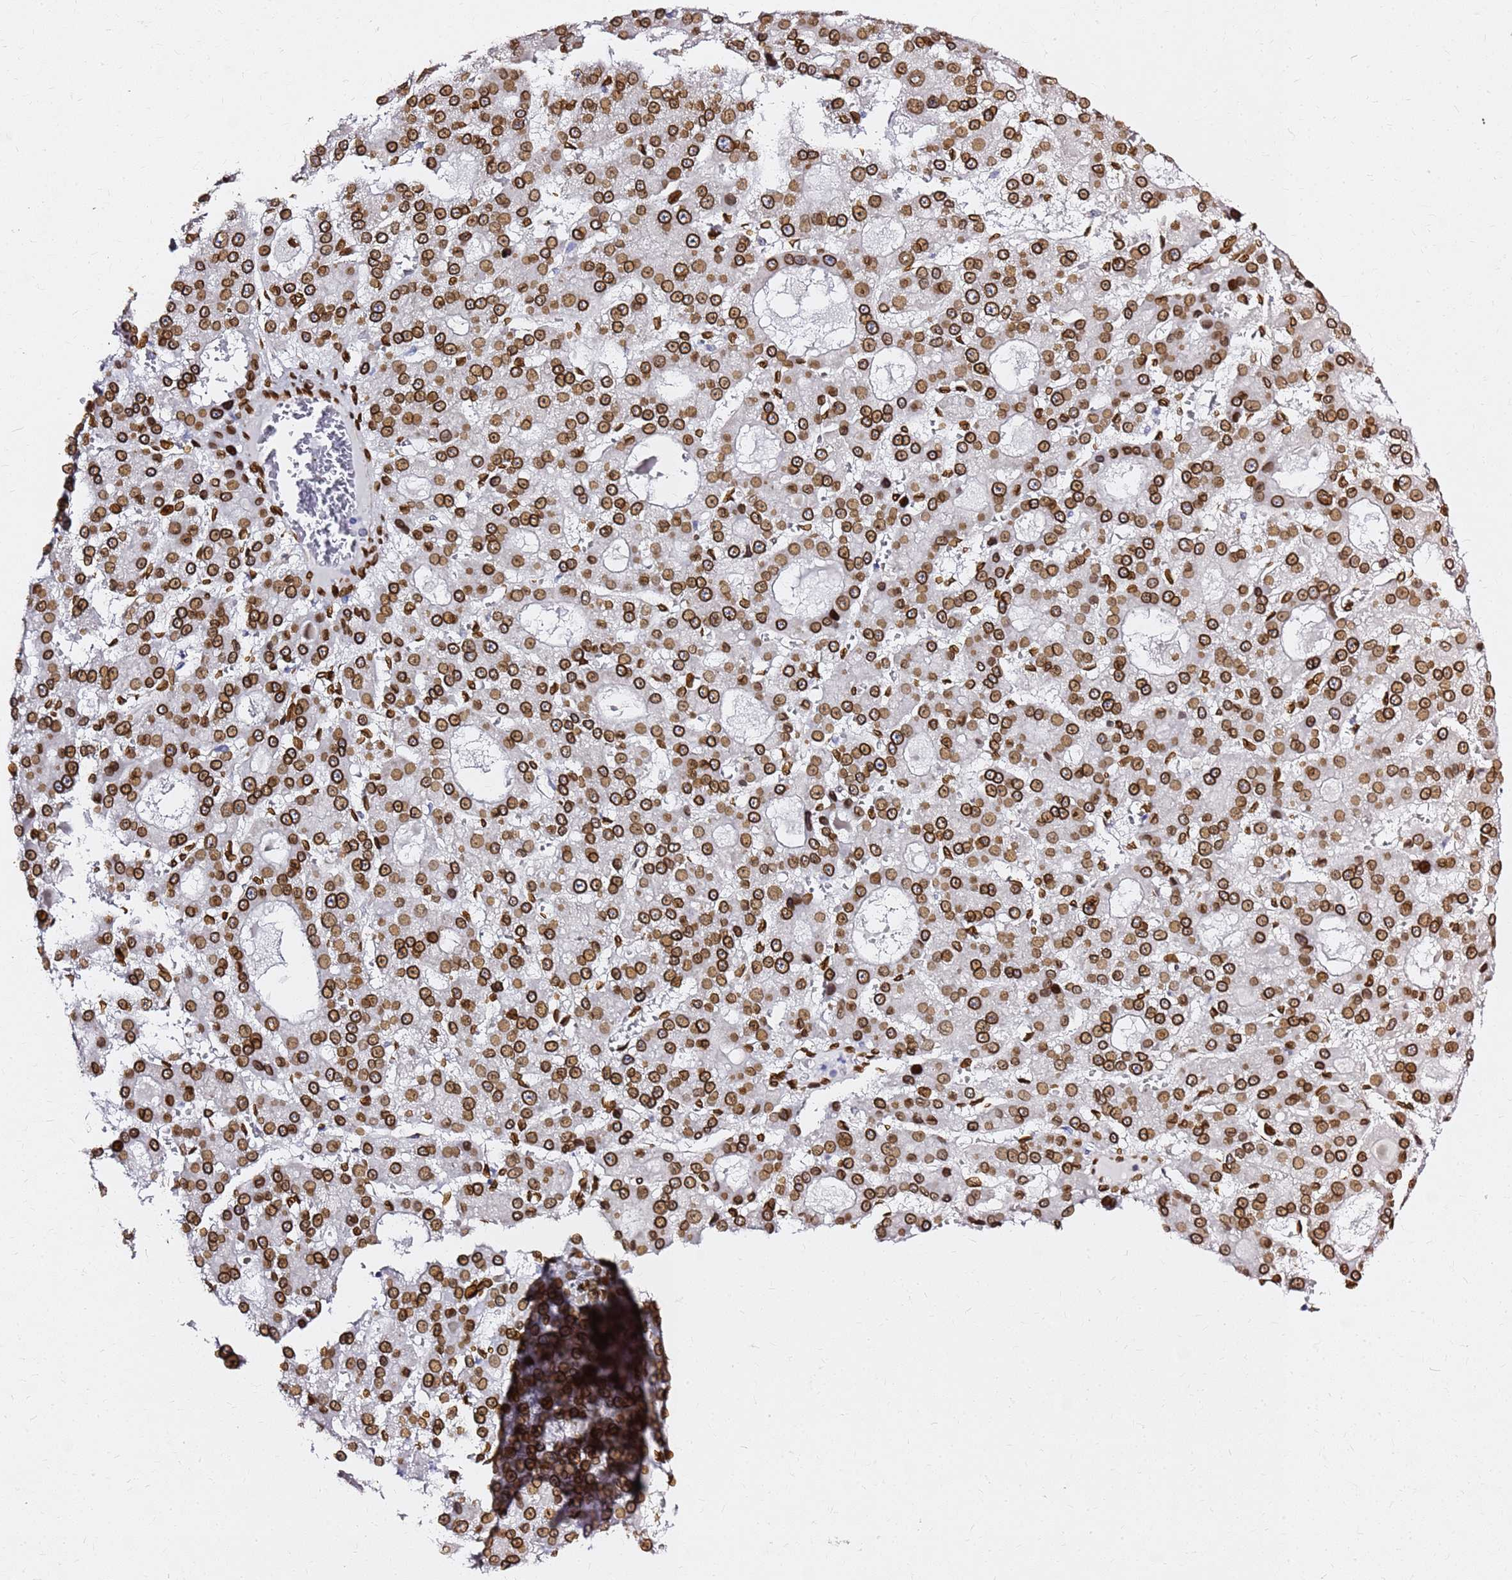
{"staining": {"intensity": "strong", "quantity": ">75%", "location": "cytoplasmic/membranous,nuclear"}, "tissue": "liver cancer", "cell_type": "Tumor cells", "image_type": "cancer", "snomed": [{"axis": "morphology", "description": "Carcinoma, Hepatocellular, NOS"}, {"axis": "topography", "description": "Liver"}], "caption": "A micrograph showing strong cytoplasmic/membranous and nuclear positivity in about >75% of tumor cells in liver cancer, as visualized by brown immunohistochemical staining.", "gene": "C6orf141", "patient": {"sex": "male", "age": 70}}